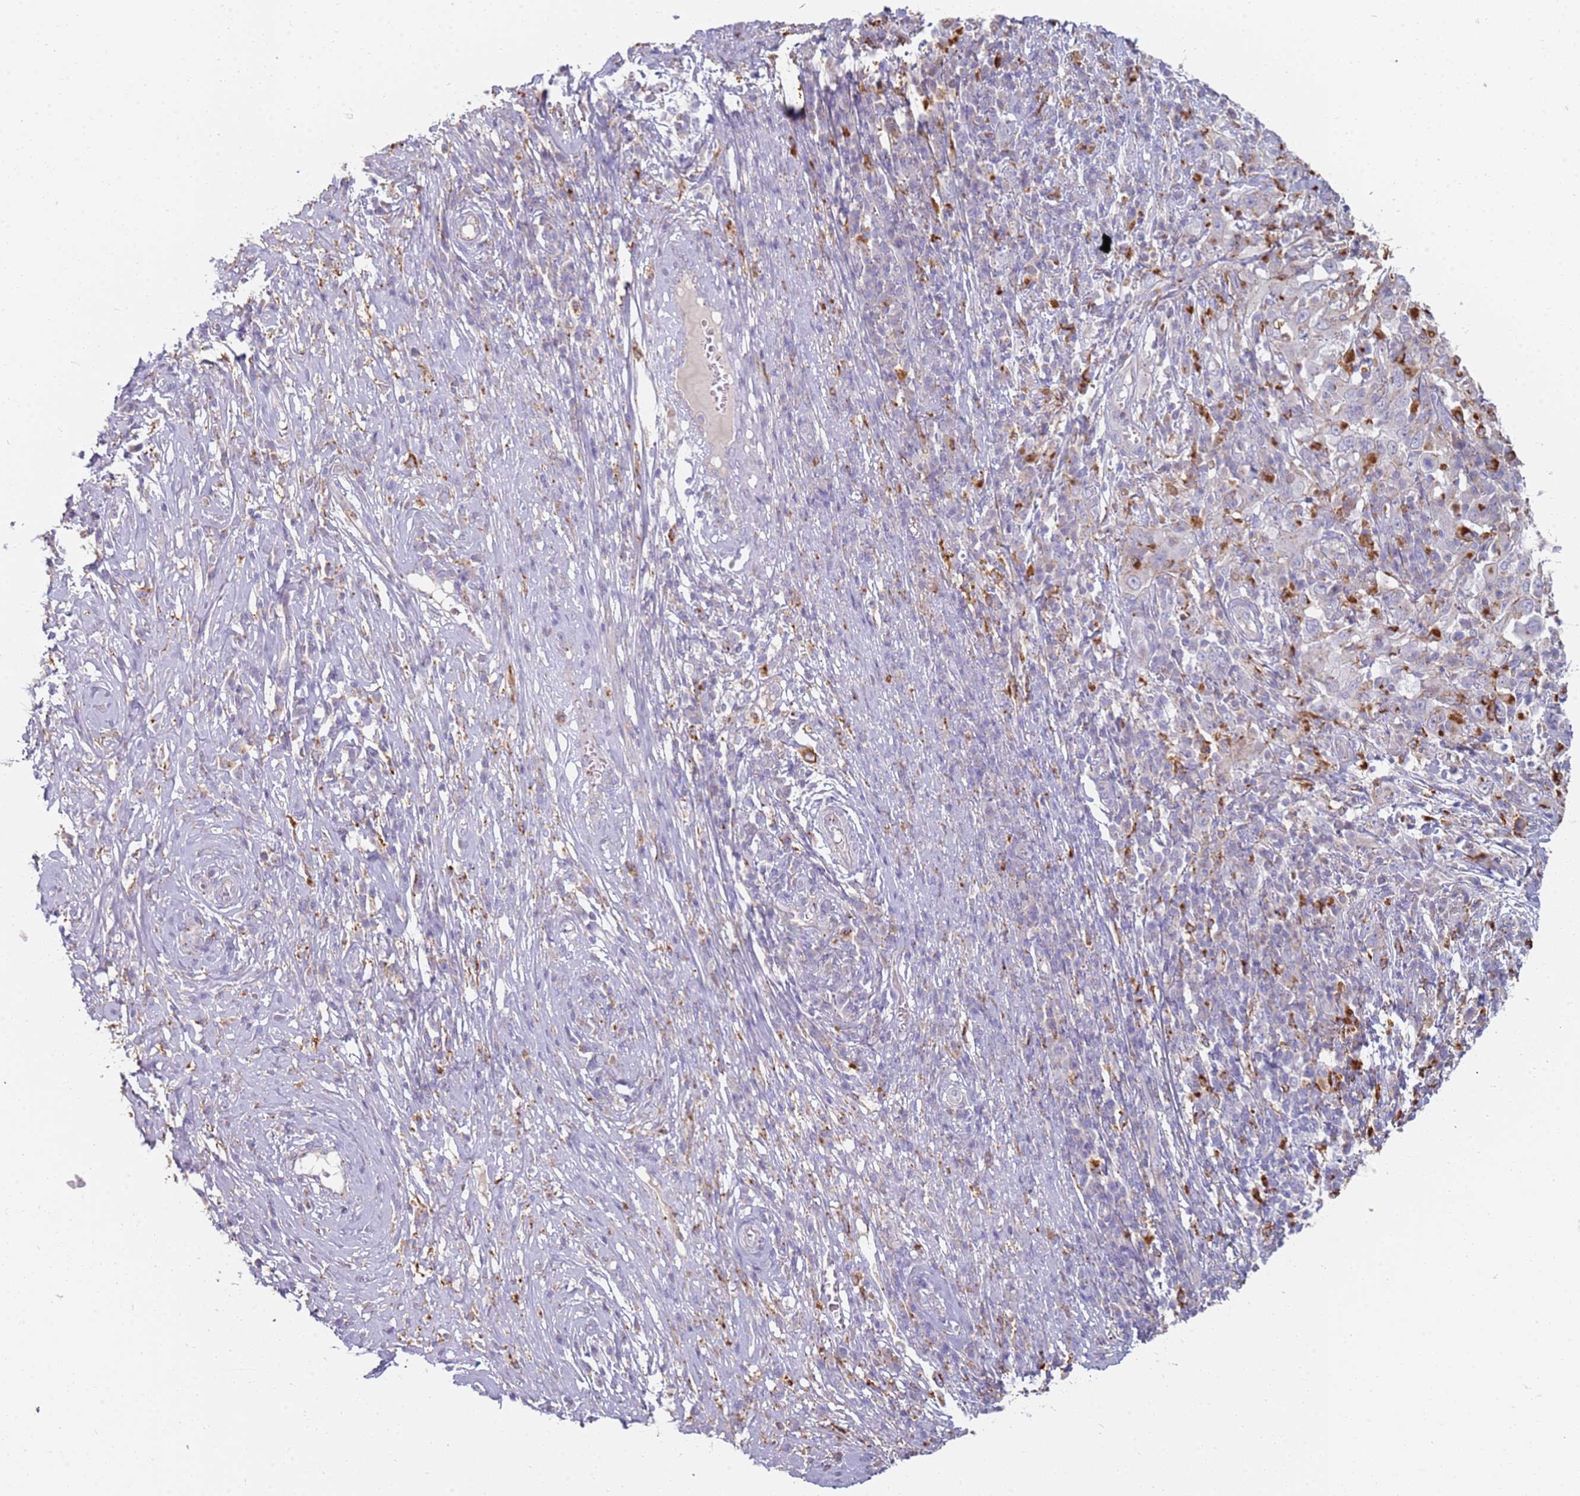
{"staining": {"intensity": "negative", "quantity": "none", "location": "none"}, "tissue": "cervical cancer", "cell_type": "Tumor cells", "image_type": "cancer", "snomed": [{"axis": "morphology", "description": "Squamous cell carcinoma, NOS"}, {"axis": "topography", "description": "Cervix"}], "caption": "An immunohistochemistry (IHC) photomicrograph of cervical squamous cell carcinoma is shown. There is no staining in tumor cells of cervical squamous cell carcinoma.", "gene": "TMEM229B", "patient": {"sex": "female", "age": 46}}